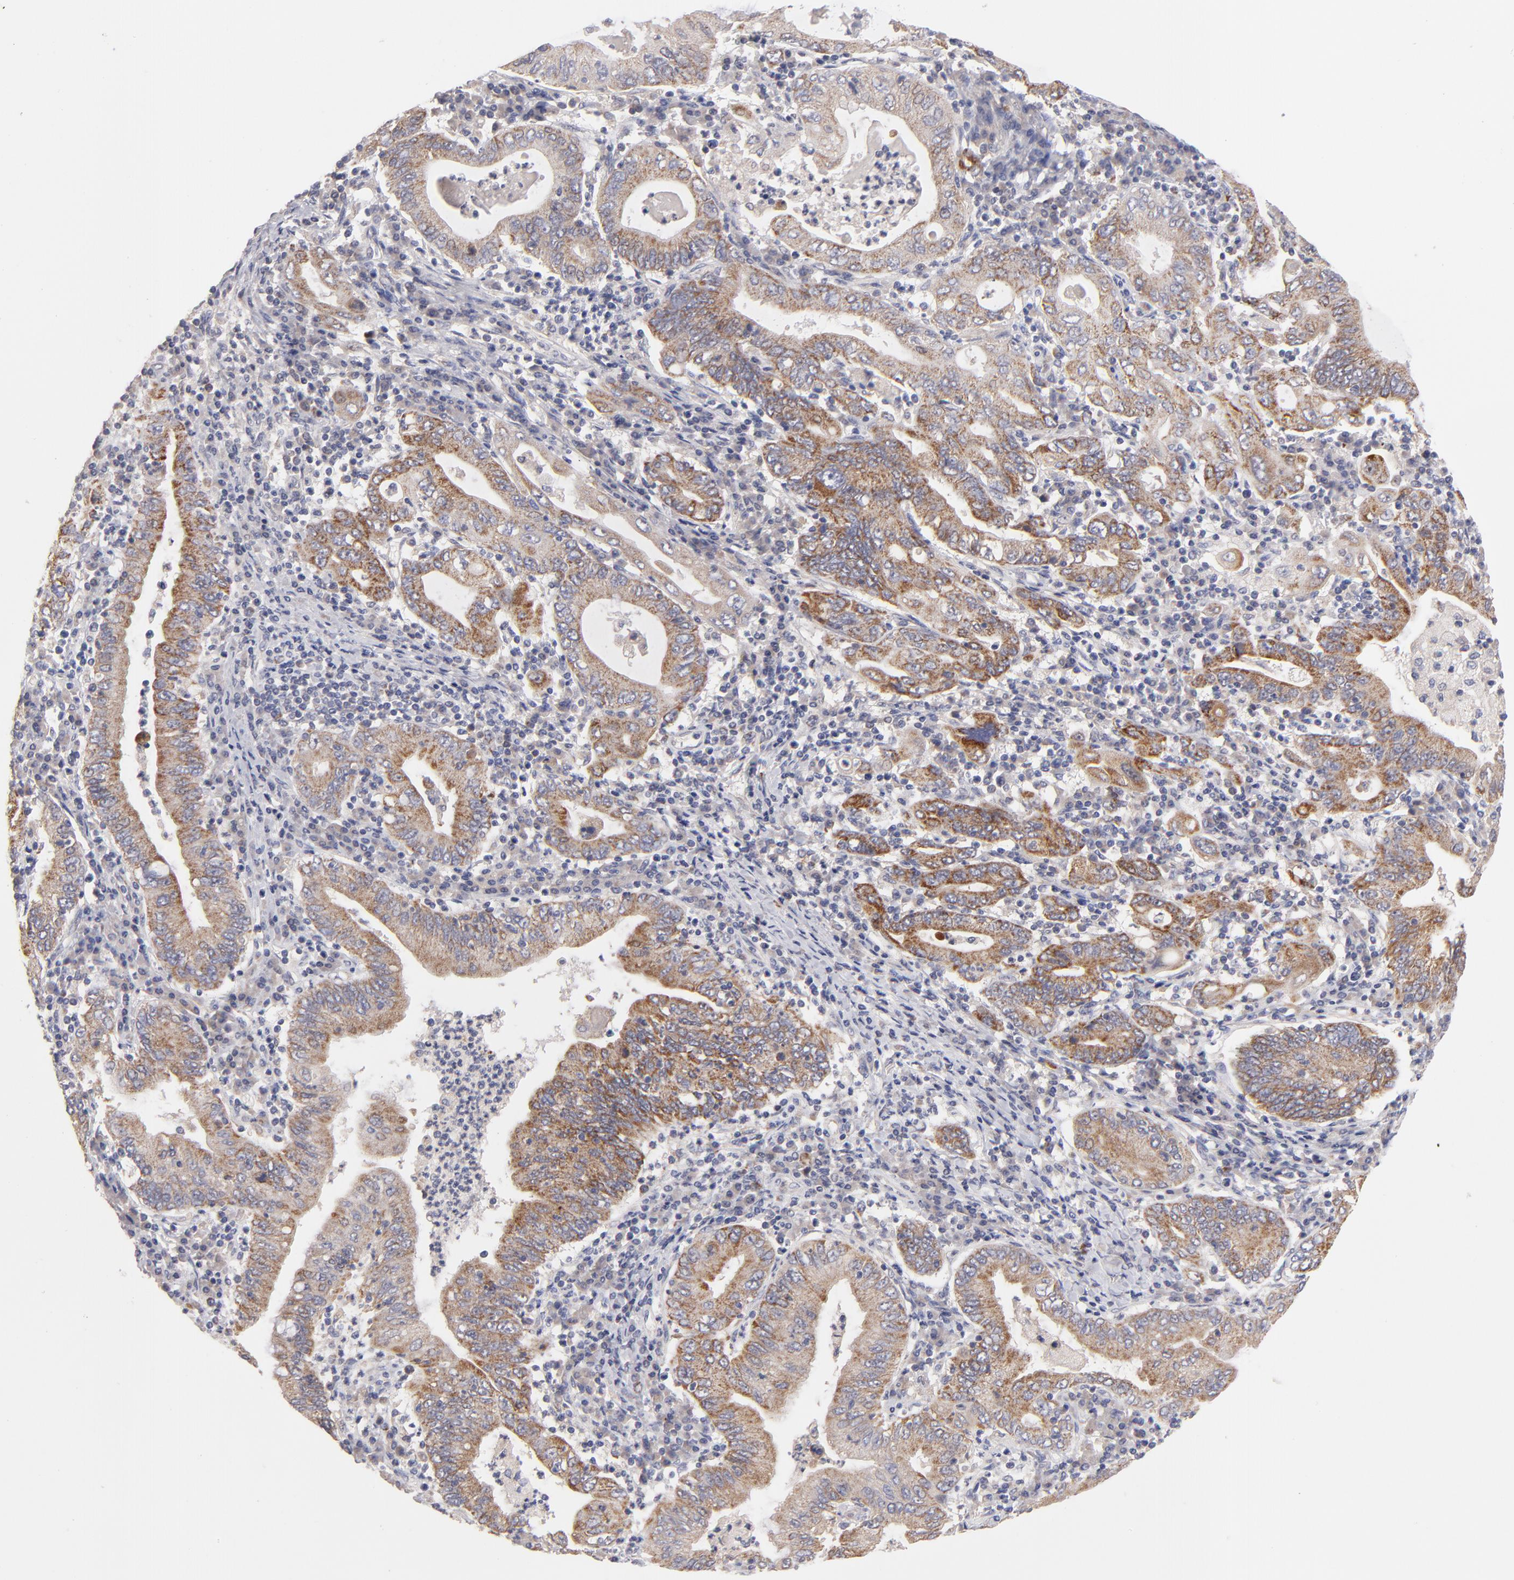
{"staining": {"intensity": "moderate", "quantity": ">75%", "location": "cytoplasmic/membranous"}, "tissue": "stomach cancer", "cell_type": "Tumor cells", "image_type": "cancer", "snomed": [{"axis": "morphology", "description": "Normal tissue, NOS"}, {"axis": "morphology", "description": "Adenocarcinoma, NOS"}, {"axis": "topography", "description": "Esophagus"}, {"axis": "topography", "description": "Stomach, upper"}, {"axis": "topography", "description": "Peripheral nerve tissue"}], "caption": "Immunohistochemical staining of stomach adenocarcinoma reveals moderate cytoplasmic/membranous protein expression in about >75% of tumor cells.", "gene": "HCCS", "patient": {"sex": "male", "age": 62}}